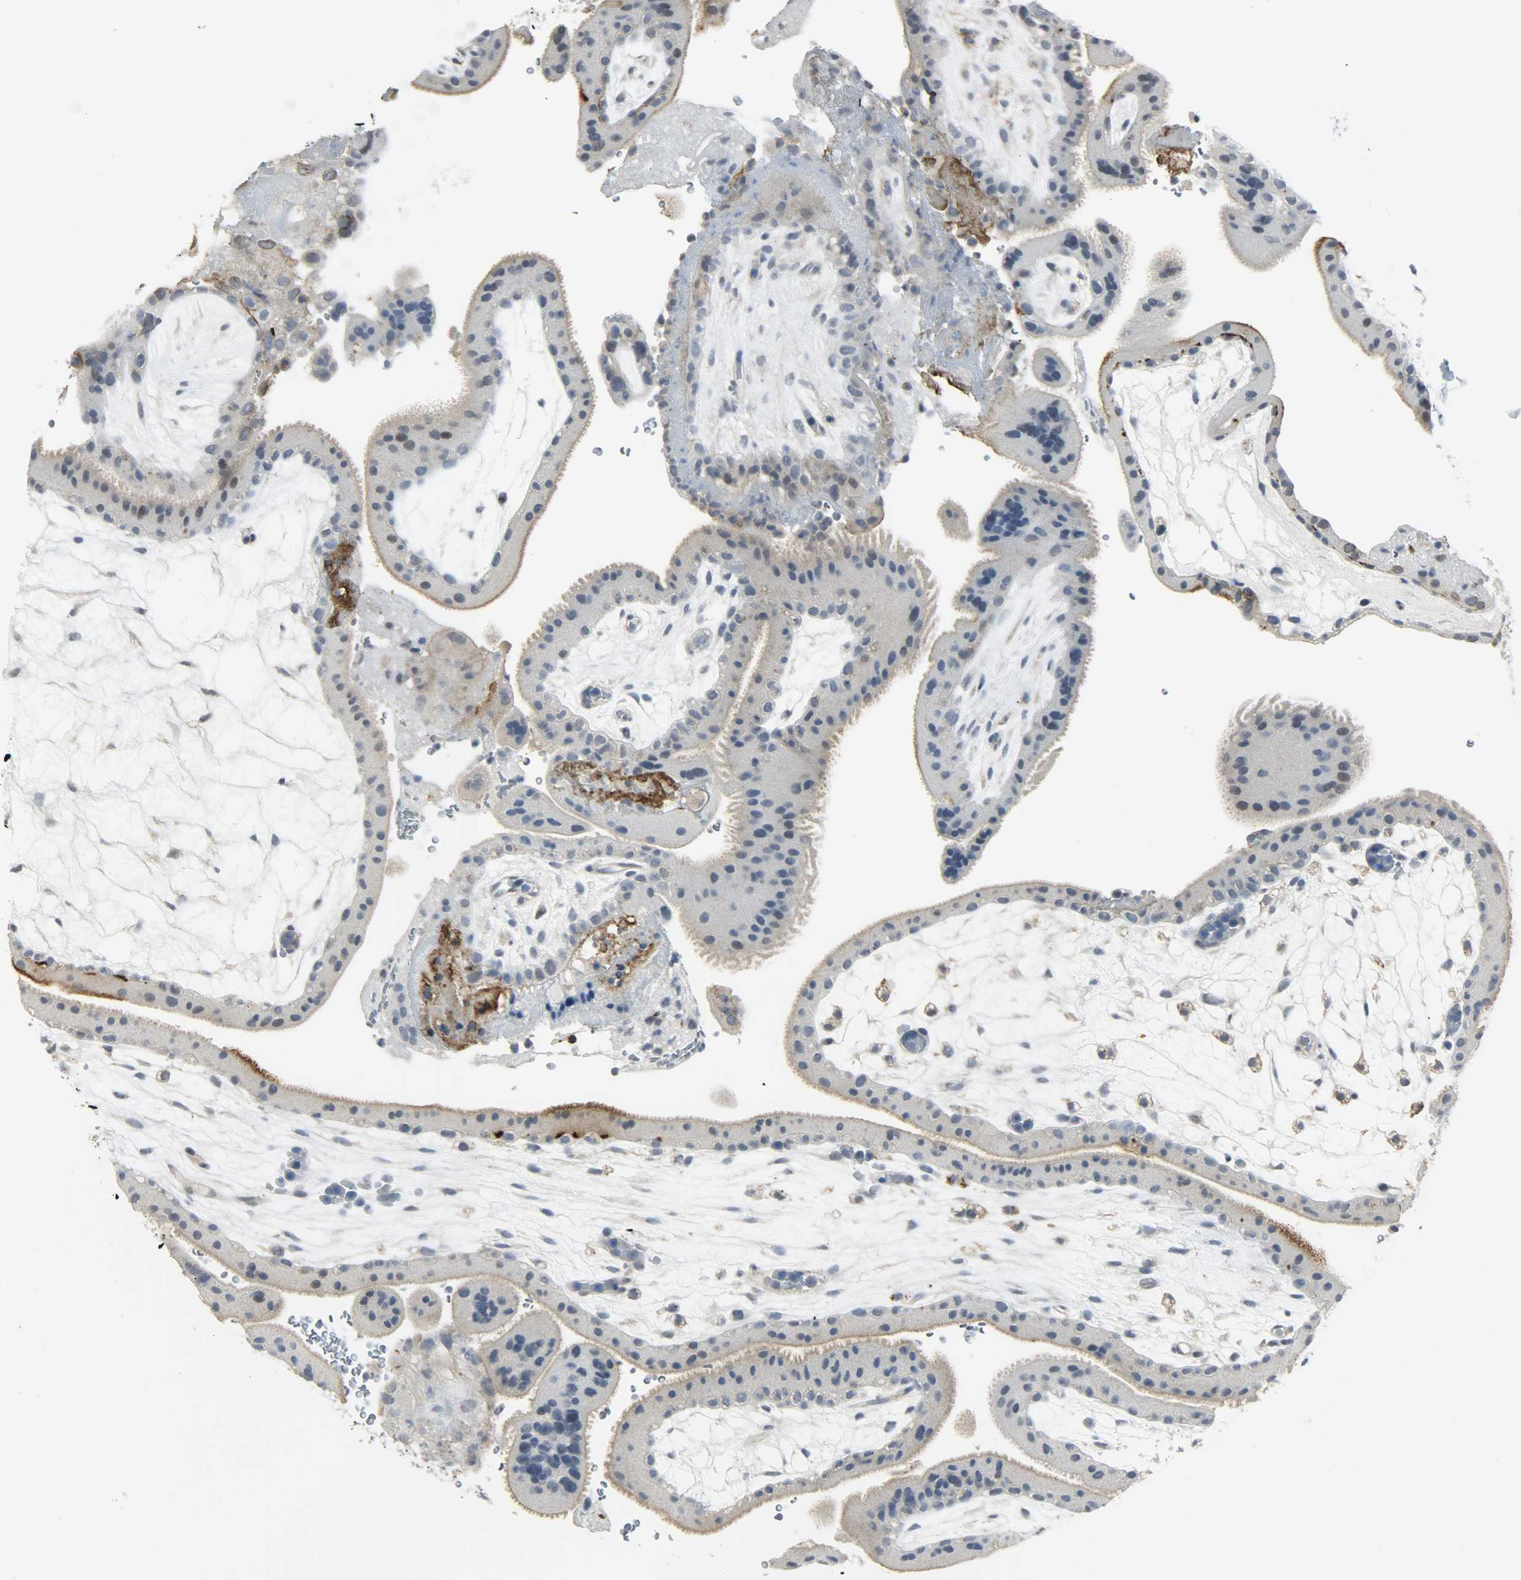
{"staining": {"intensity": "negative", "quantity": "none", "location": "none"}, "tissue": "placenta", "cell_type": "Trophoblastic cells", "image_type": "normal", "snomed": [{"axis": "morphology", "description": "Normal tissue, NOS"}, {"axis": "topography", "description": "Placenta"}], "caption": "An immunohistochemistry micrograph of normal placenta is shown. There is no staining in trophoblastic cells of placenta.", "gene": "CD4", "patient": {"sex": "female", "age": 19}}